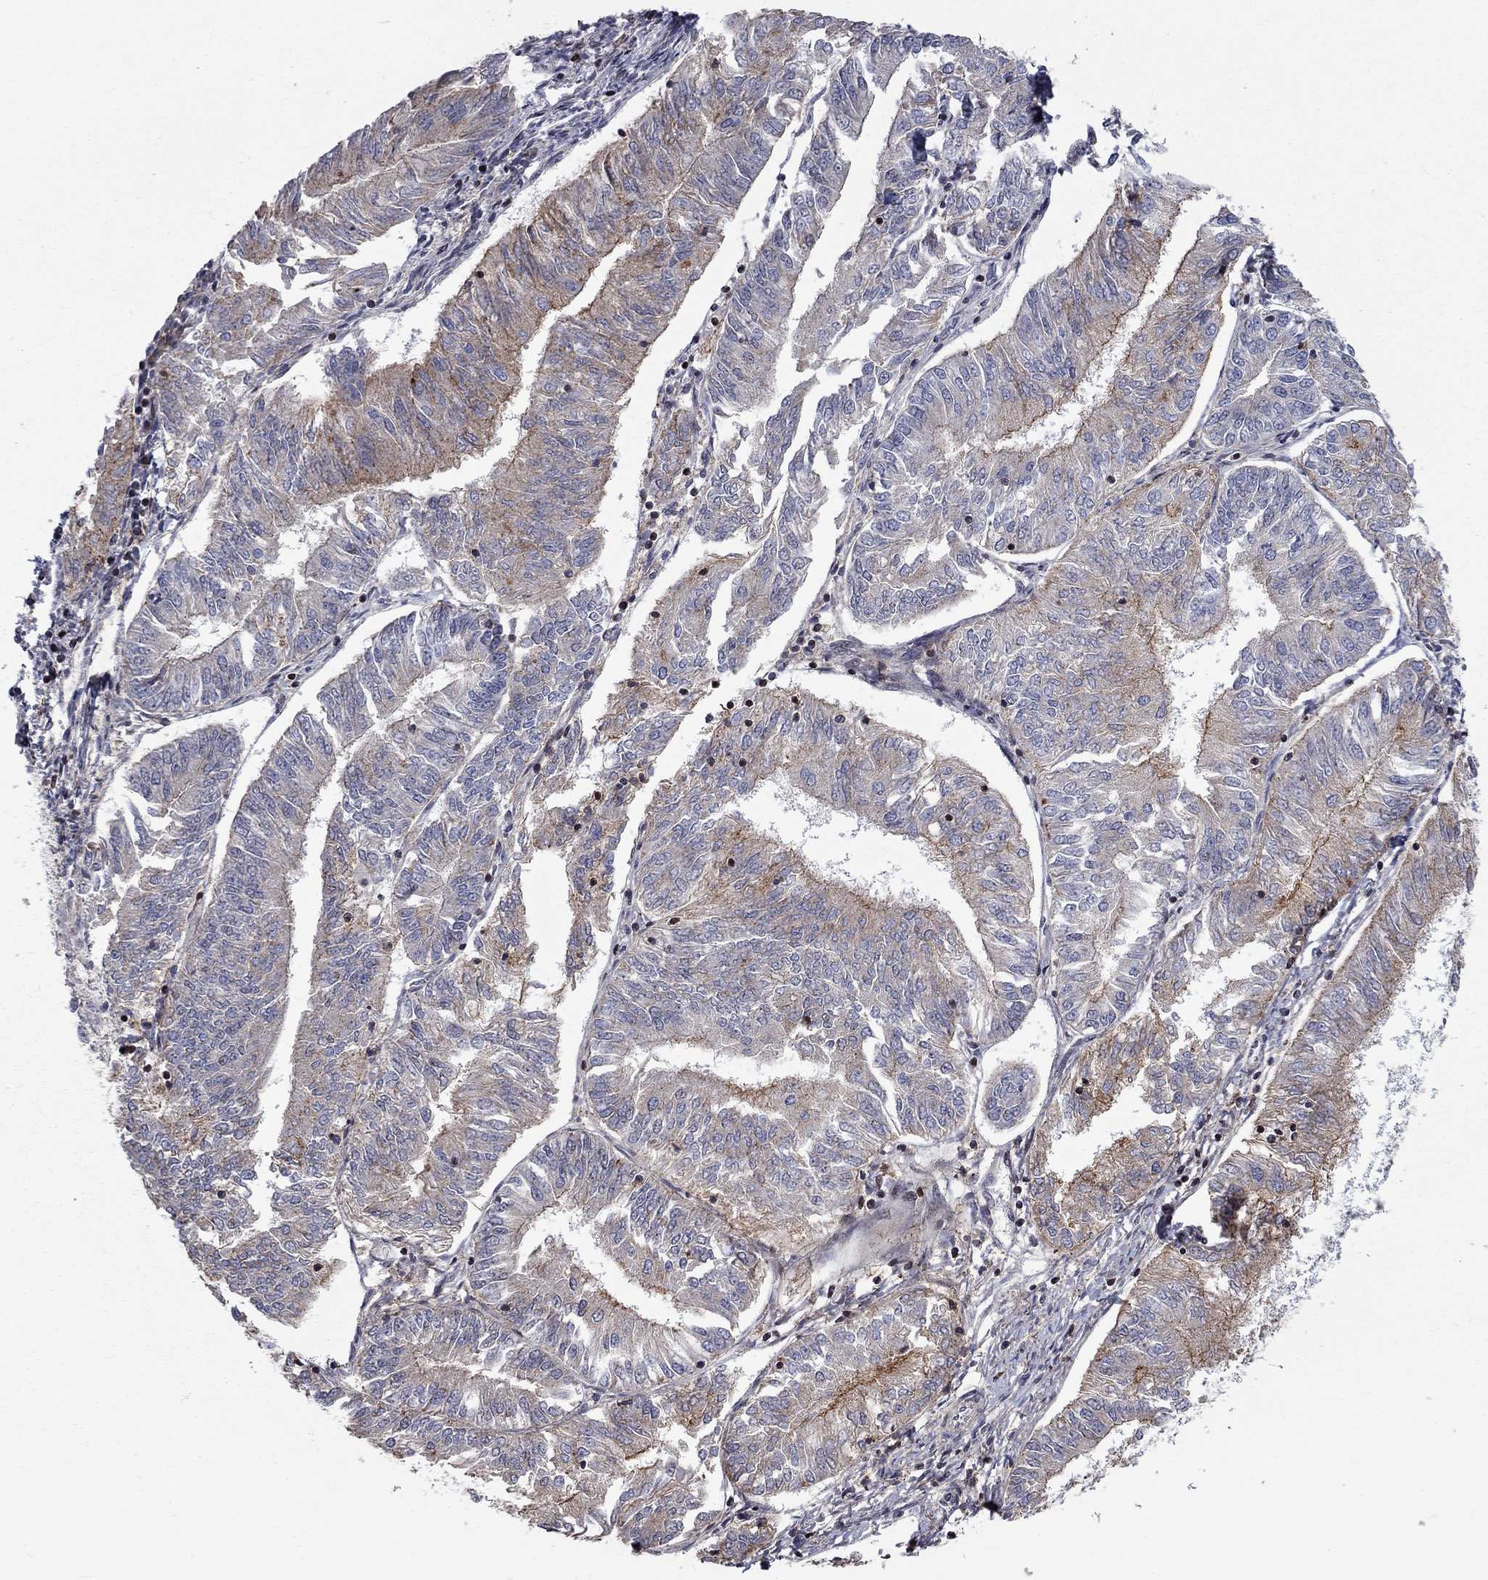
{"staining": {"intensity": "moderate", "quantity": "<25%", "location": "cytoplasmic/membranous"}, "tissue": "endometrial cancer", "cell_type": "Tumor cells", "image_type": "cancer", "snomed": [{"axis": "morphology", "description": "Adenocarcinoma, NOS"}, {"axis": "topography", "description": "Endometrium"}], "caption": "A micrograph of endometrial cancer stained for a protein shows moderate cytoplasmic/membranous brown staining in tumor cells.", "gene": "ERN2", "patient": {"sex": "female", "age": 58}}